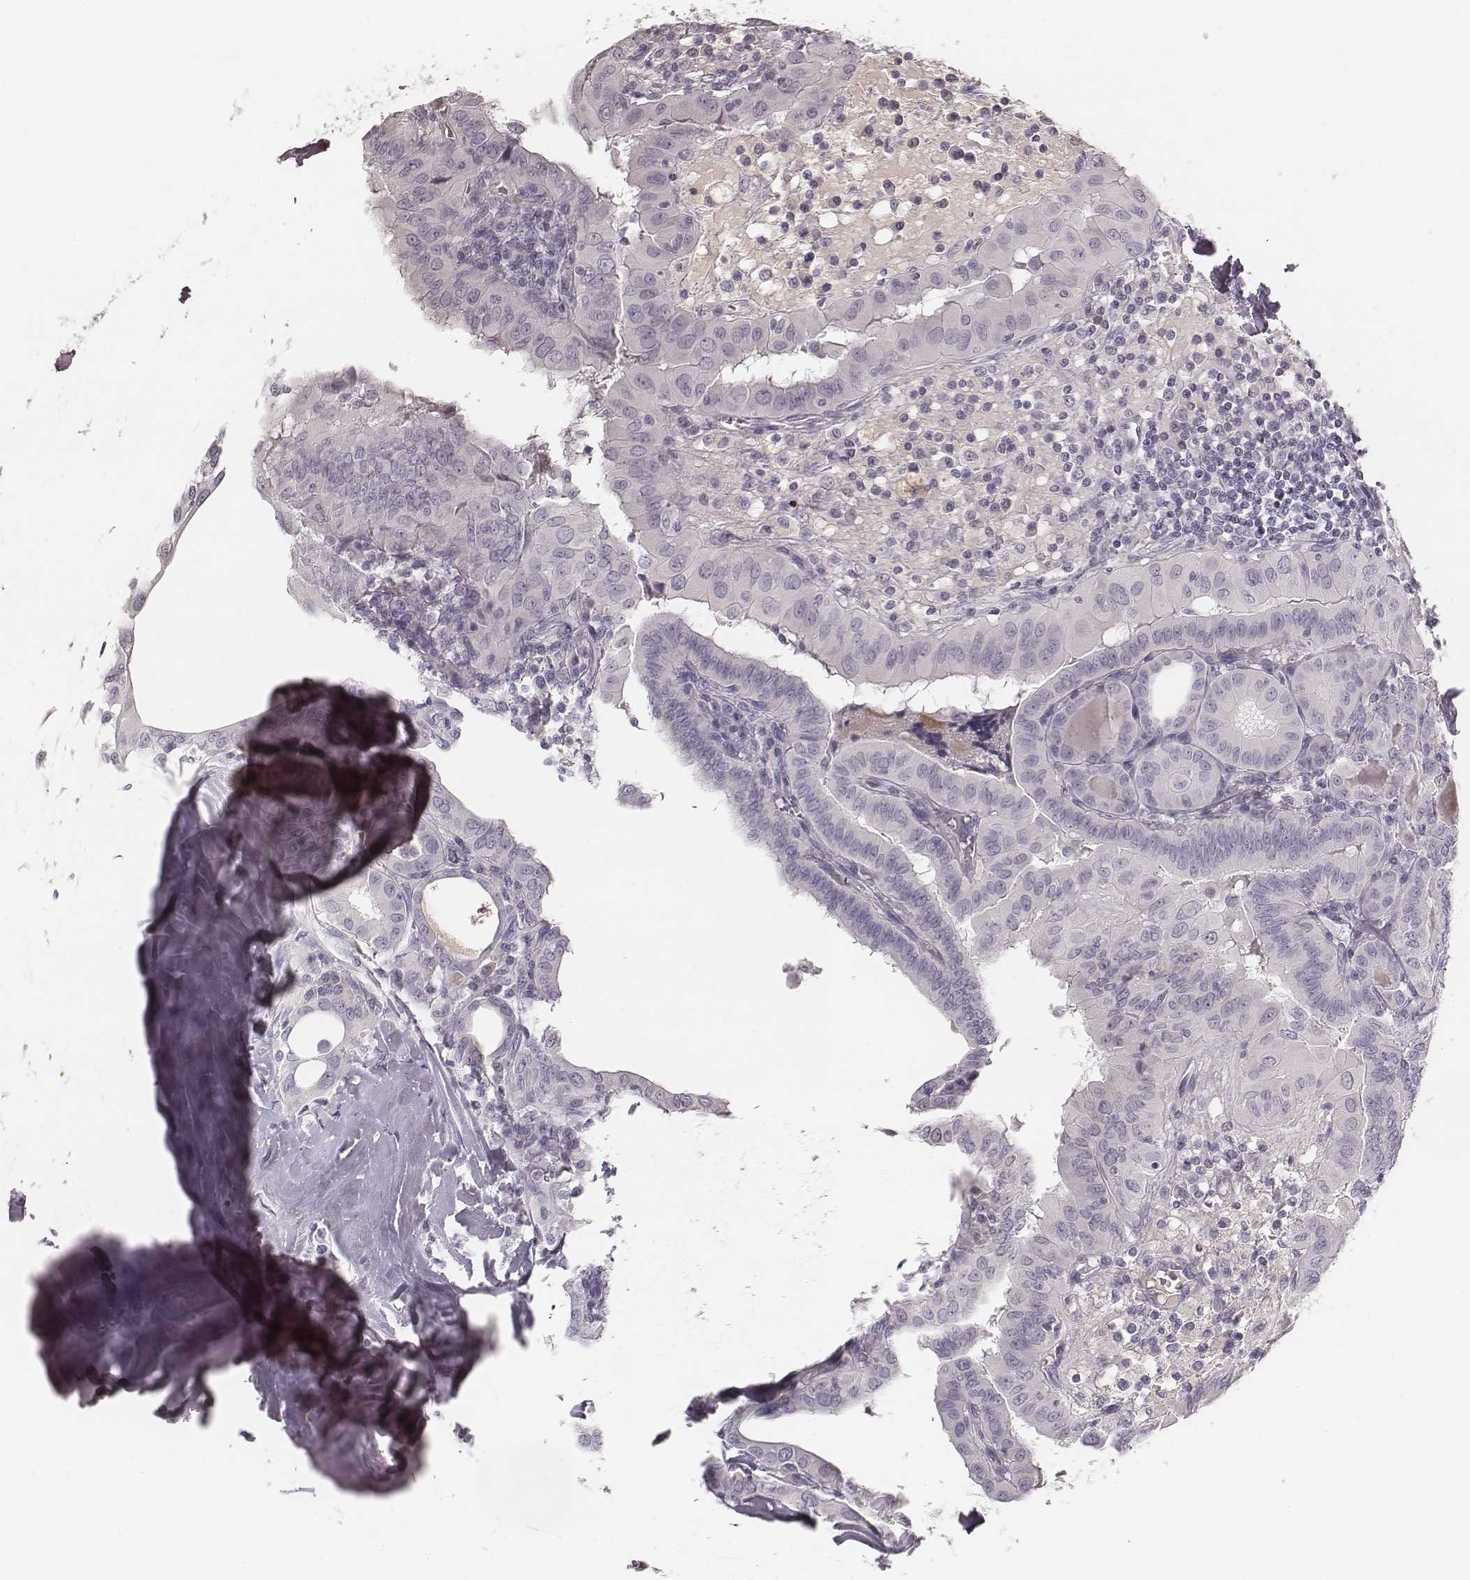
{"staining": {"intensity": "negative", "quantity": "none", "location": "none"}, "tissue": "thyroid cancer", "cell_type": "Tumor cells", "image_type": "cancer", "snomed": [{"axis": "morphology", "description": "Papillary adenocarcinoma, NOS"}, {"axis": "topography", "description": "Thyroid gland"}], "caption": "Tumor cells show no significant expression in thyroid cancer.", "gene": "SMIM24", "patient": {"sex": "female", "age": 37}}